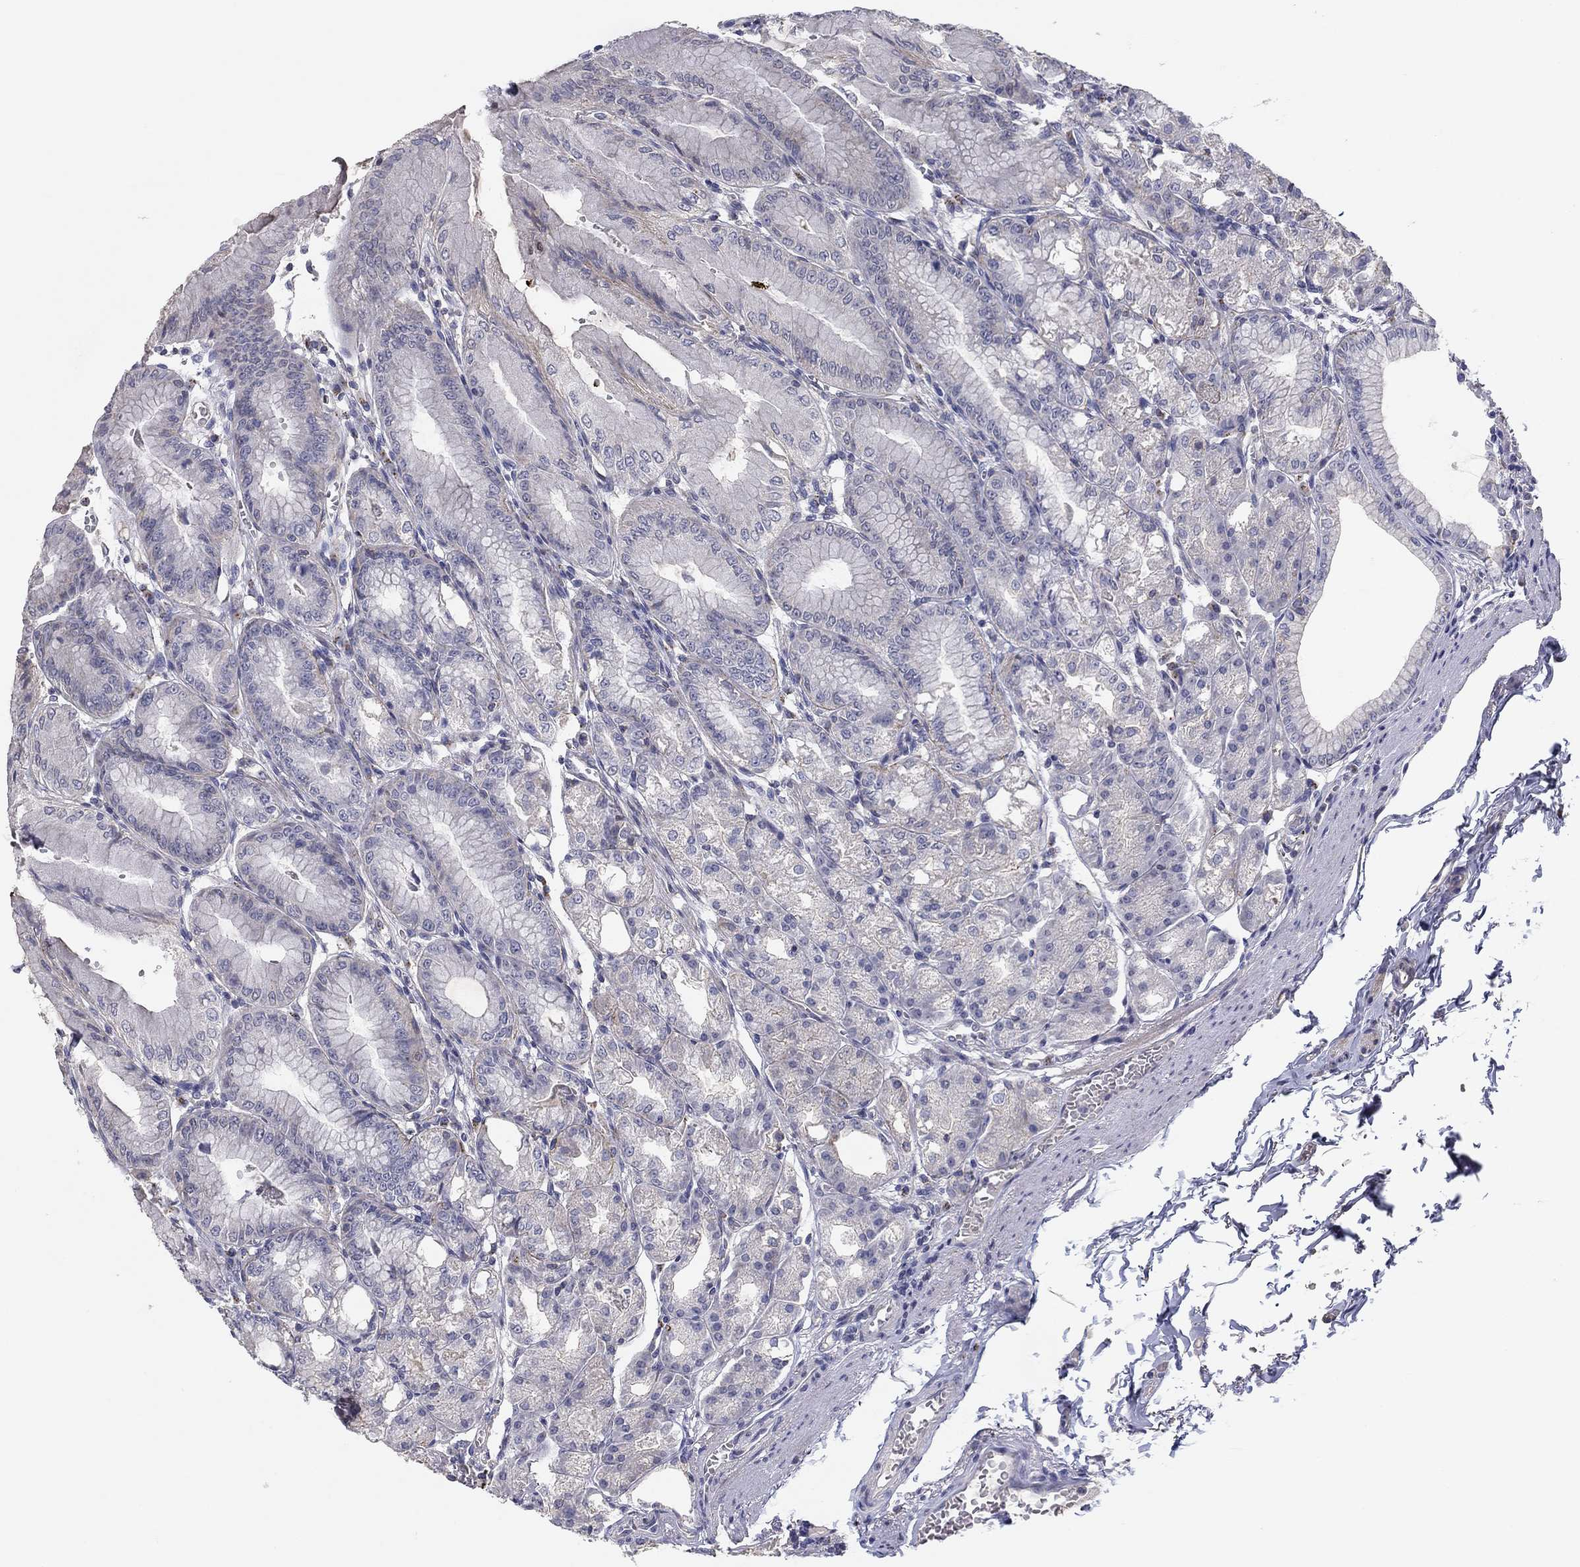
{"staining": {"intensity": "negative", "quantity": "none", "location": "none"}, "tissue": "stomach", "cell_type": "Glandular cells", "image_type": "normal", "snomed": [{"axis": "morphology", "description": "Normal tissue, NOS"}, {"axis": "topography", "description": "Stomach"}], "caption": "Stomach stained for a protein using immunohistochemistry demonstrates no positivity glandular cells.", "gene": "SEPTIN3", "patient": {"sex": "male", "age": 71}}